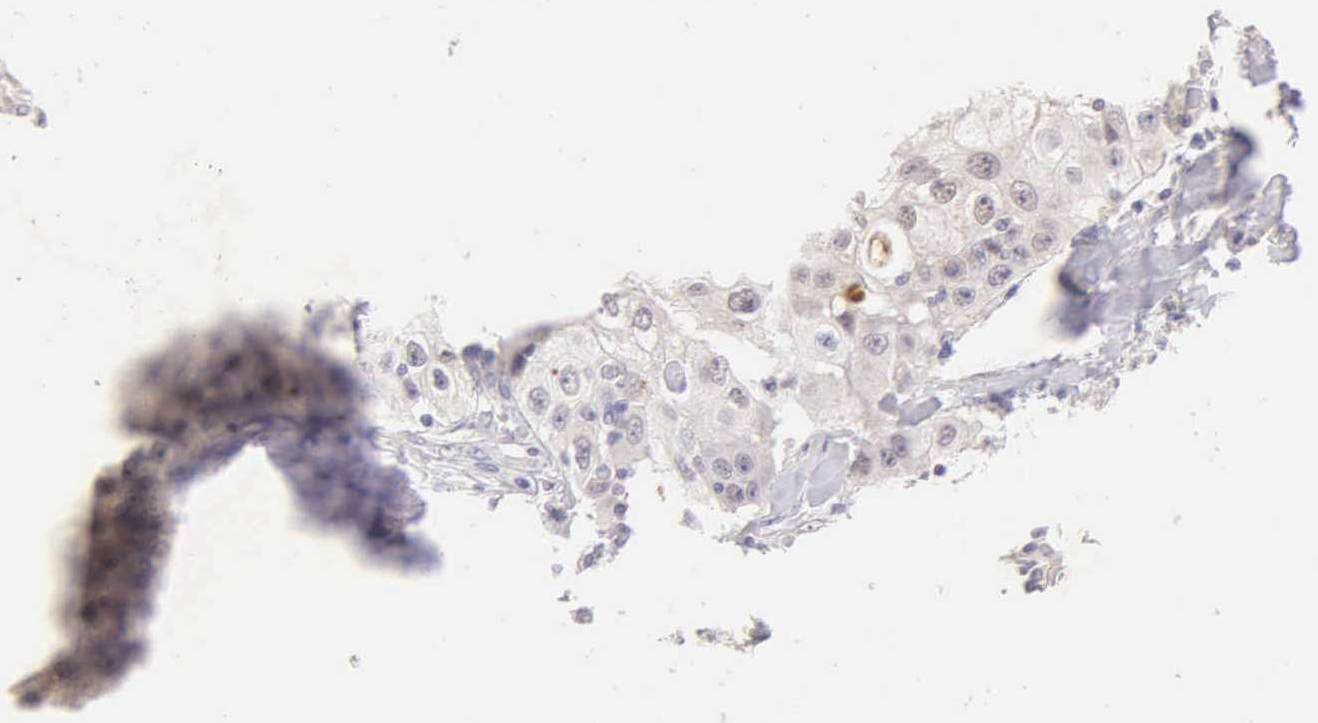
{"staining": {"intensity": "negative", "quantity": "none", "location": "none"}, "tissue": "lung cancer", "cell_type": "Tumor cells", "image_type": "cancer", "snomed": [{"axis": "morphology", "description": "Squamous cell carcinoma, NOS"}, {"axis": "topography", "description": "Lung"}], "caption": "Immunohistochemistry (IHC) micrograph of neoplastic tissue: human lung cancer (squamous cell carcinoma) stained with DAB reveals no significant protein staining in tumor cells.", "gene": "ESR1", "patient": {"sex": "male", "age": 64}}